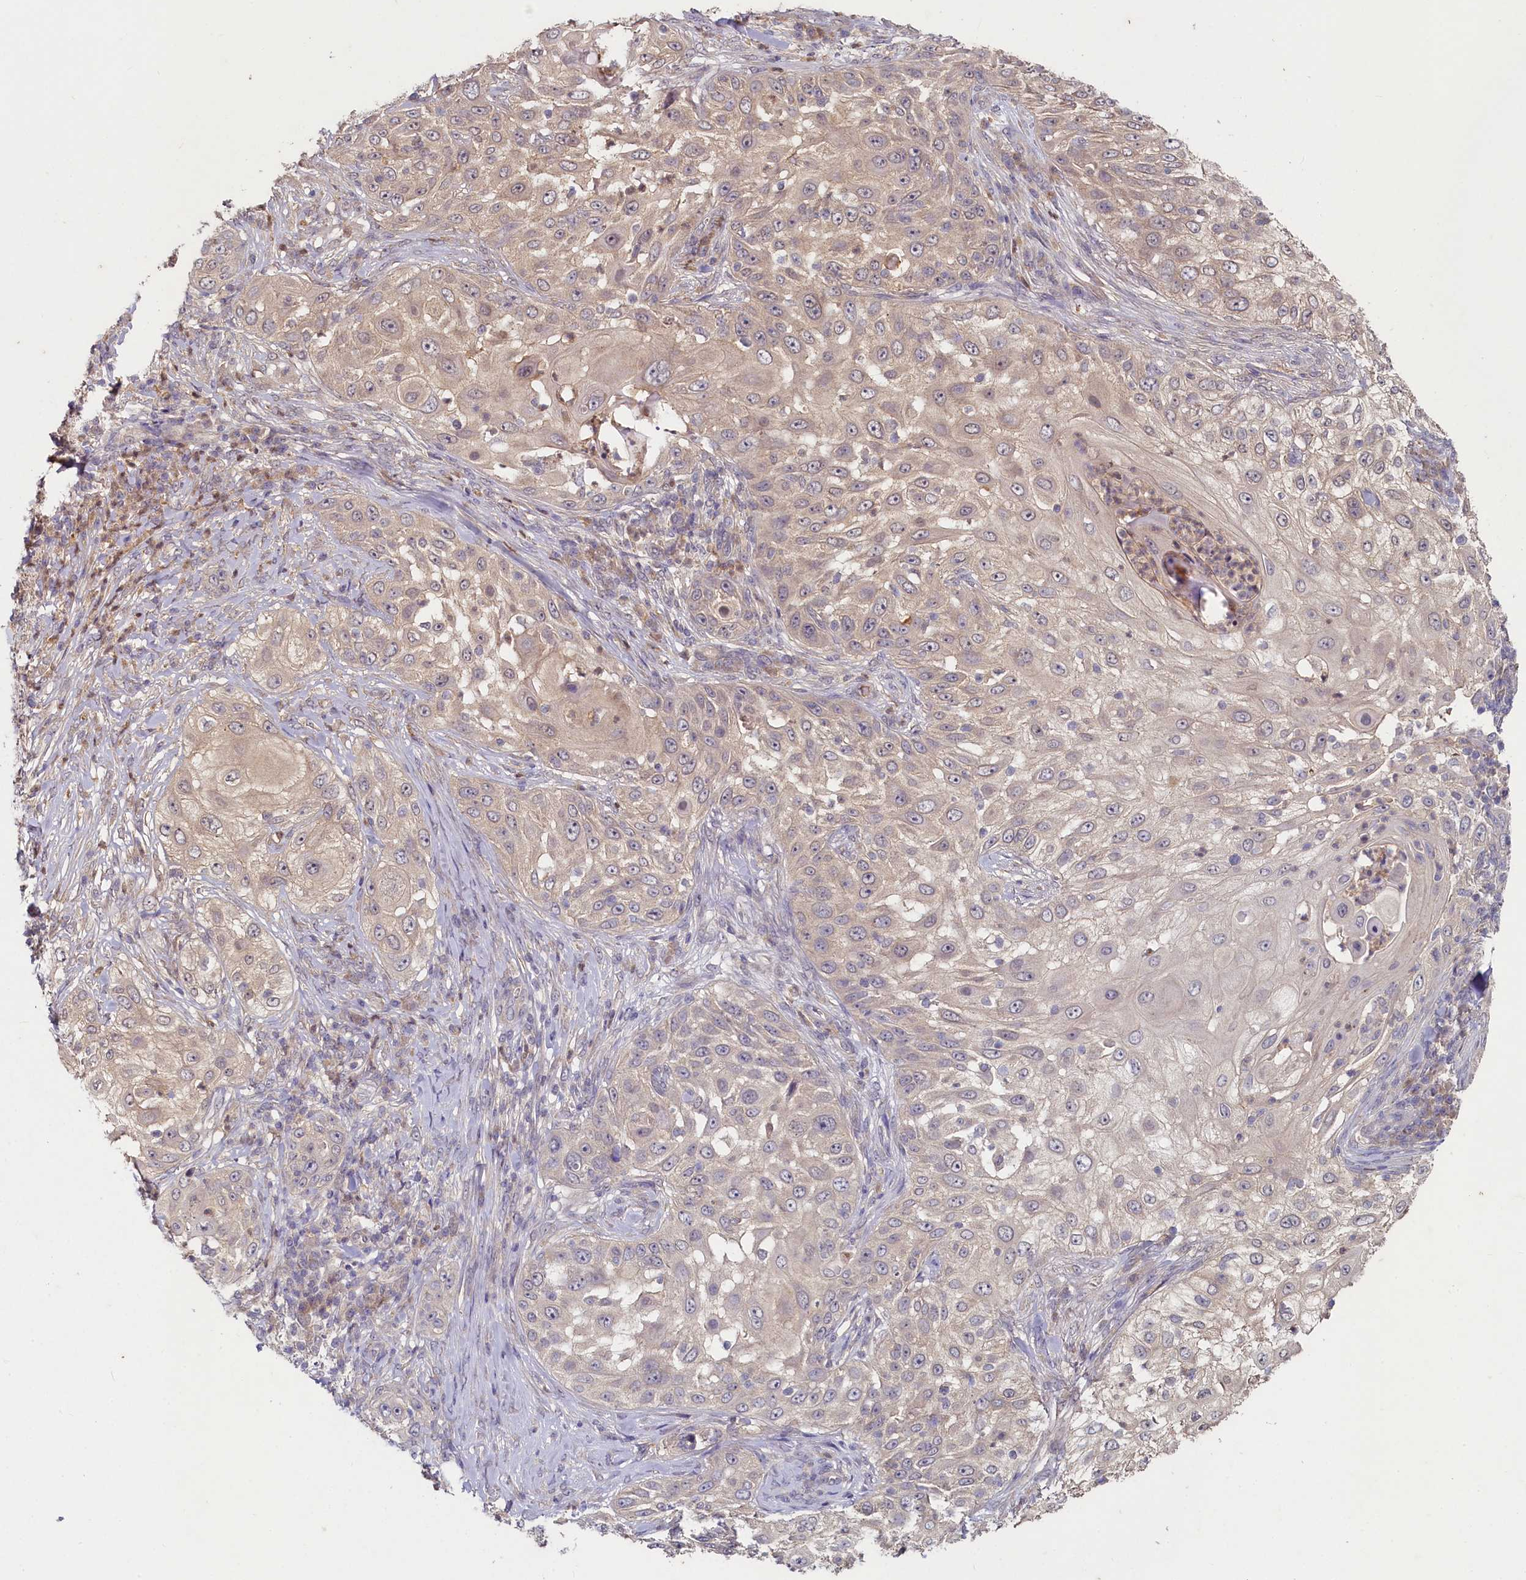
{"staining": {"intensity": "weak", "quantity": "<25%", "location": "cytoplasmic/membranous"}, "tissue": "skin cancer", "cell_type": "Tumor cells", "image_type": "cancer", "snomed": [{"axis": "morphology", "description": "Squamous cell carcinoma, NOS"}, {"axis": "topography", "description": "Skin"}], "caption": "Micrograph shows no significant protein positivity in tumor cells of squamous cell carcinoma (skin).", "gene": "HERC3", "patient": {"sex": "female", "age": 44}}